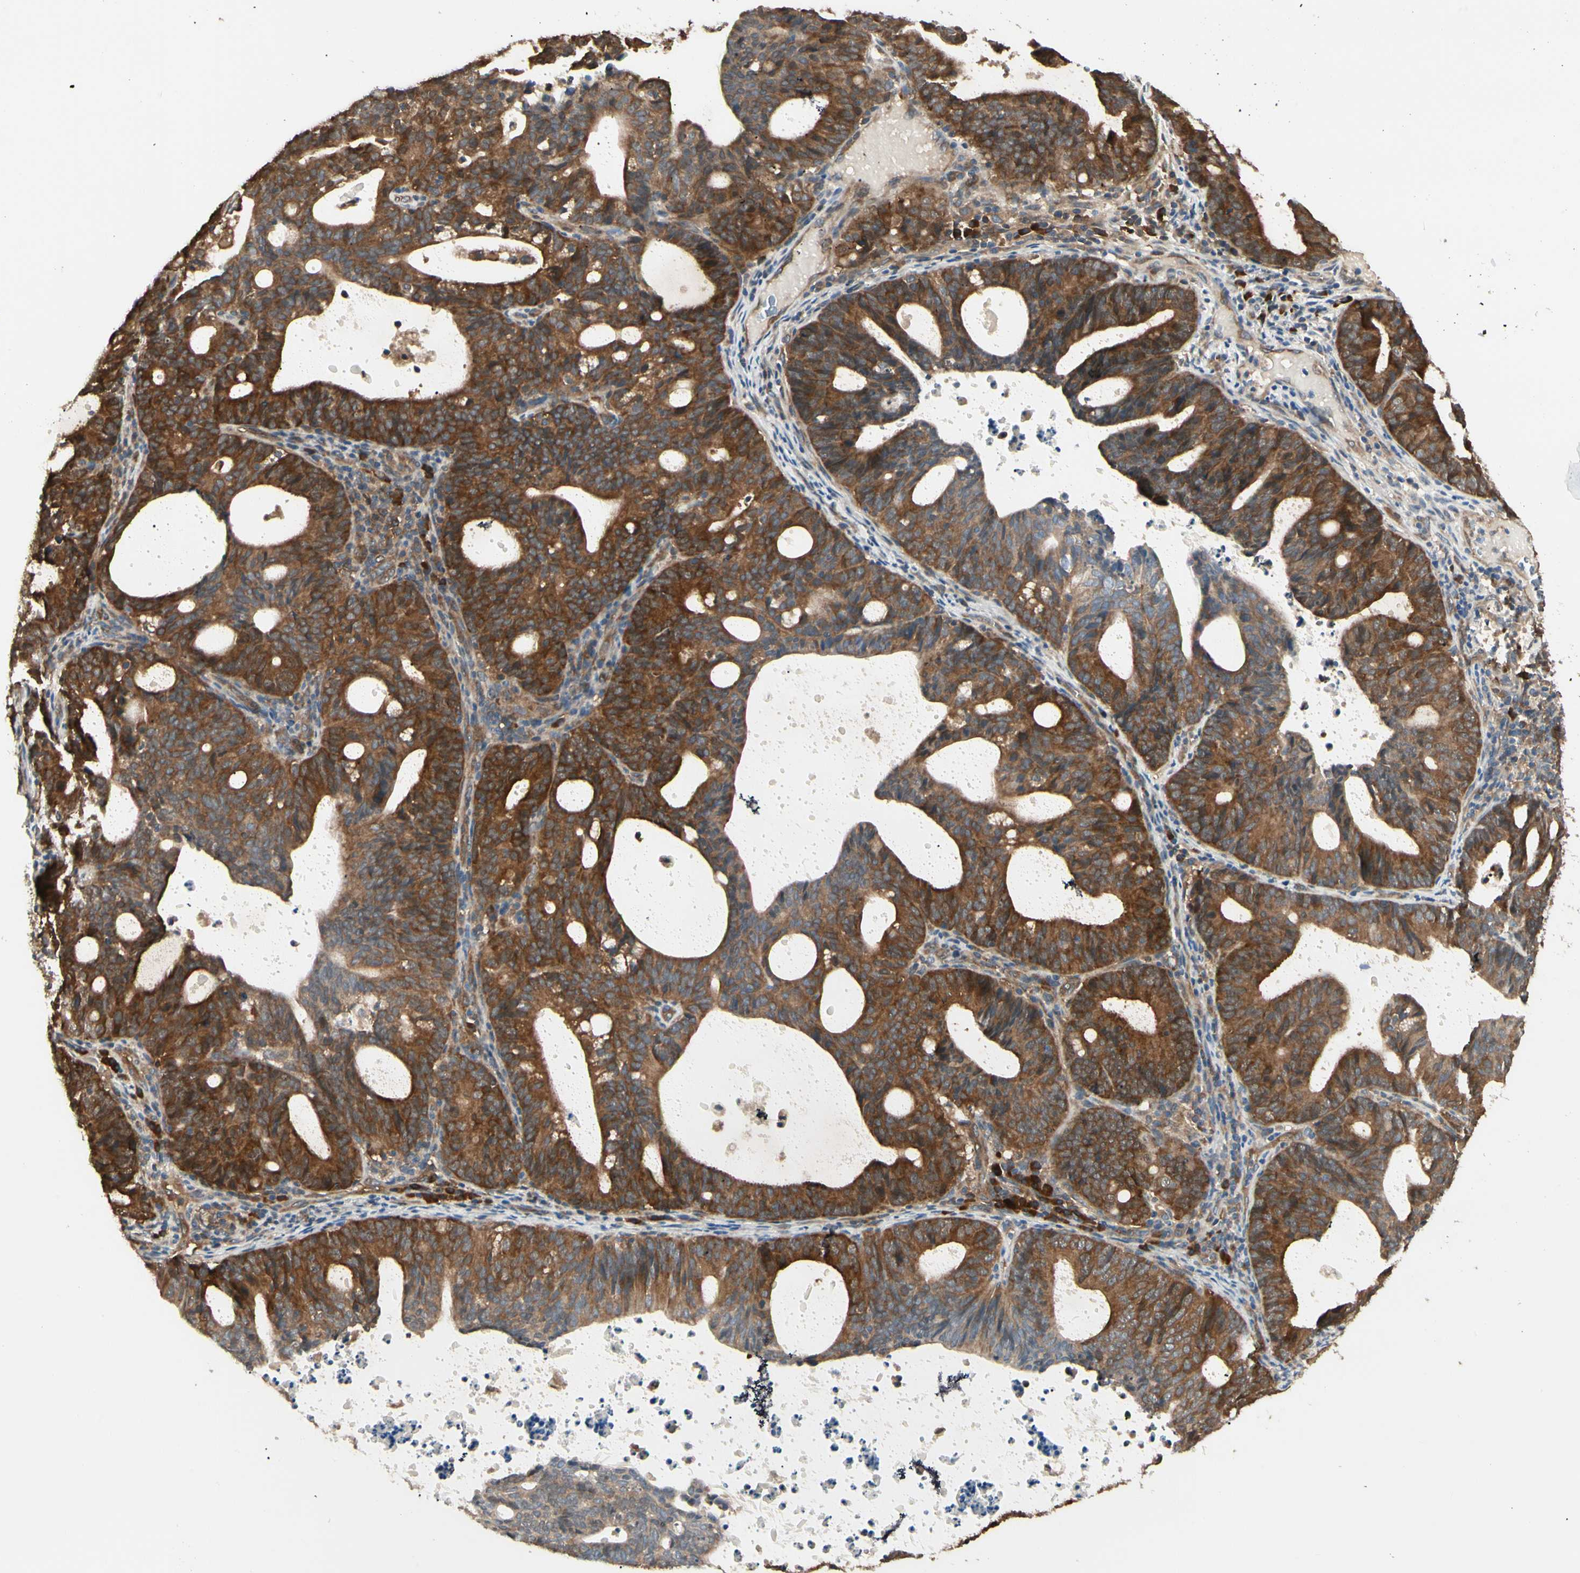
{"staining": {"intensity": "strong", "quantity": ">75%", "location": "cytoplasmic/membranous"}, "tissue": "endometrial cancer", "cell_type": "Tumor cells", "image_type": "cancer", "snomed": [{"axis": "morphology", "description": "Adenocarcinoma, NOS"}, {"axis": "topography", "description": "Uterus"}], "caption": "IHC (DAB (3,3'-diaminobenzidine)) staining of endometrial adenocarcinoma shows strong cytoplasmic/membranous protein expression in approximately >75% of tumor cells.", "gene": "NME1-NME2", "patient": {"sex": "female", "age": 83}}